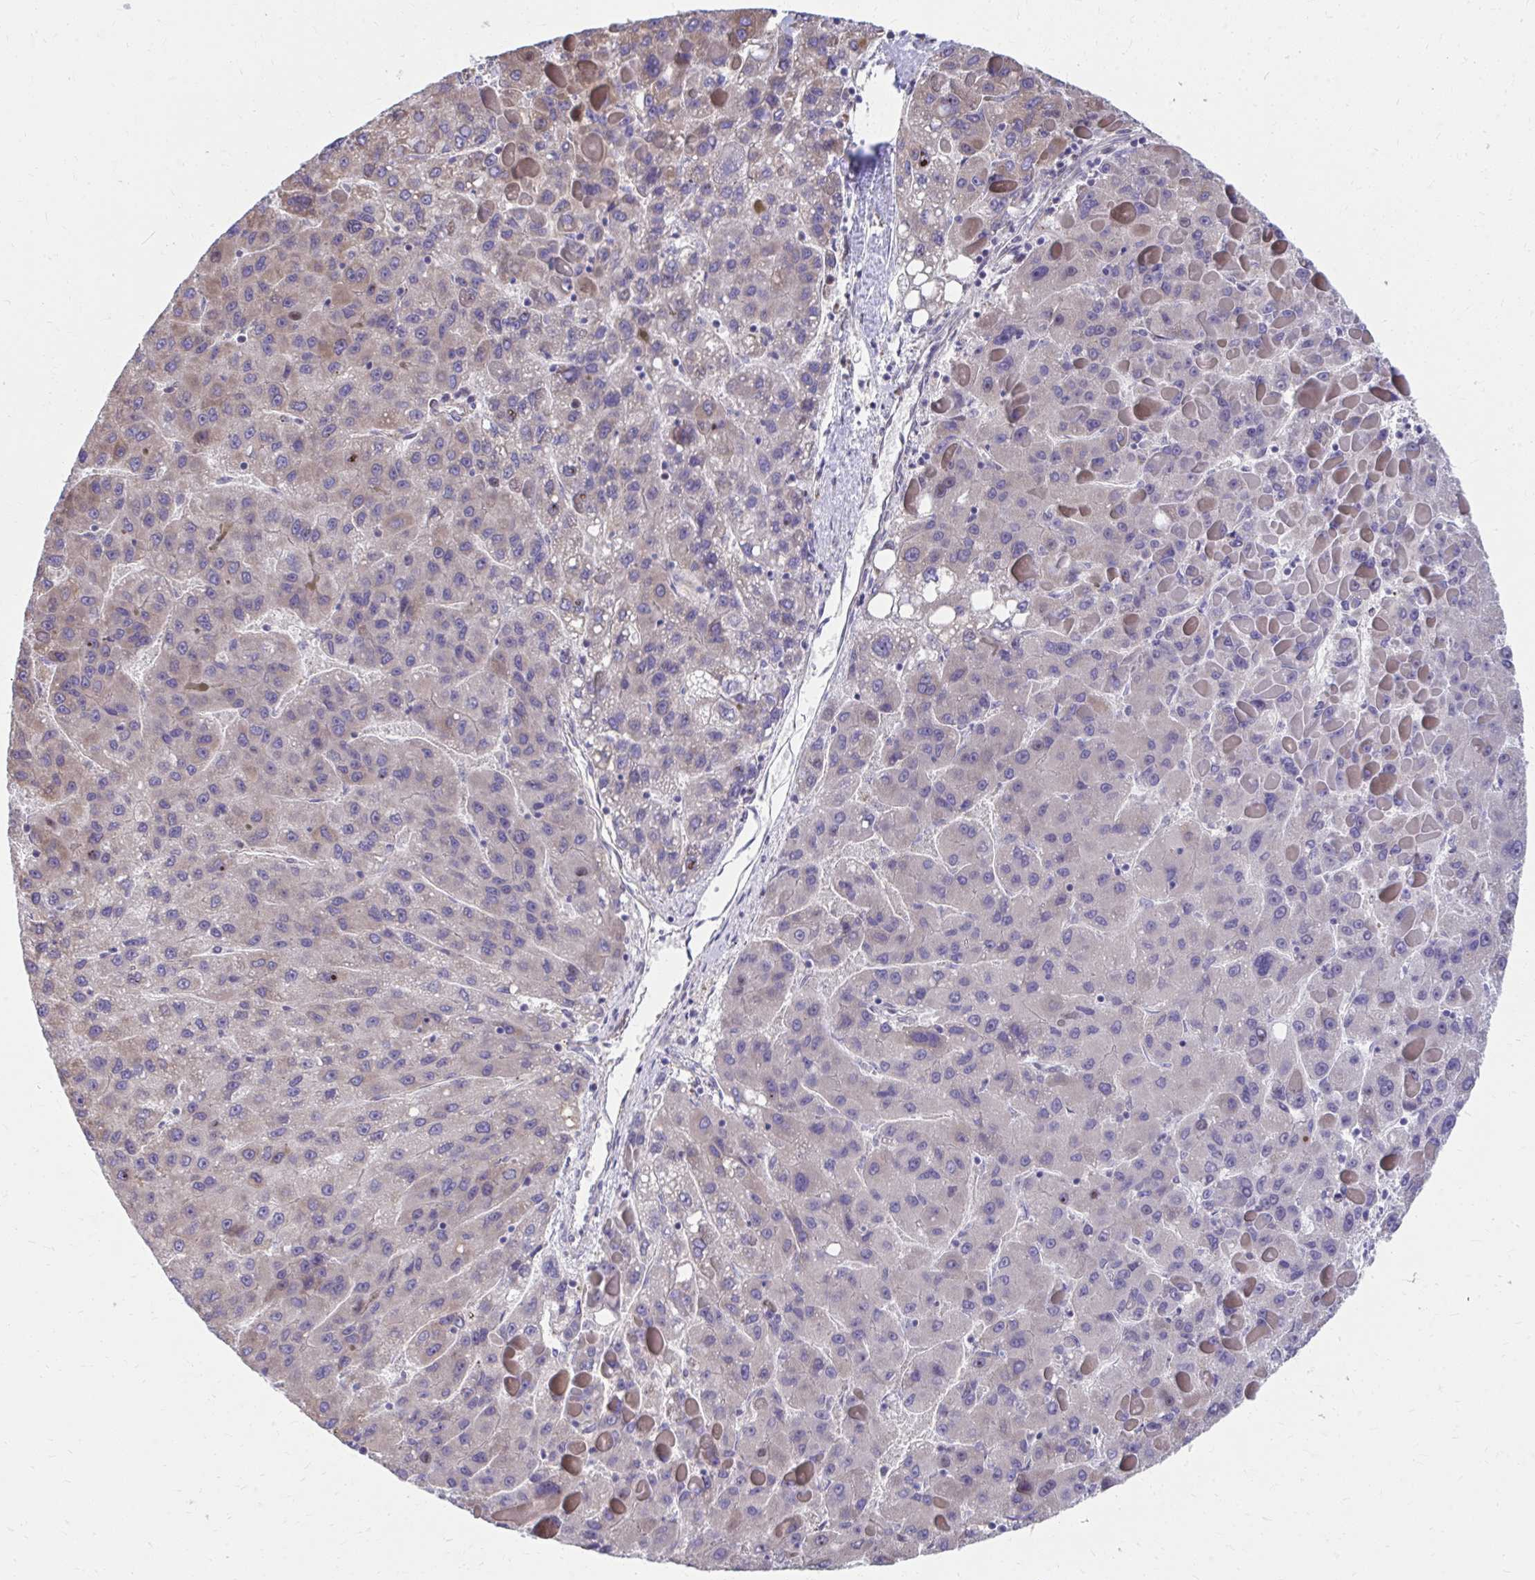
{"staining": {"intensity": "negative", "quantity": "none", "location": "none"}, "tissue": "liver cancer", "cell_type": "Tumor cells", "image_type": "cancer", "snomed": [{"axis": "morphology", "description": "Carcinoma, Hepatocellular, NOS"}, {"axis": "topography", "description": "Liver"}], "caption": "Immunohistochemistry (IHC) micrograph of neoplastic tissue: liver cancer (hepatocellular carcinoma) stained with DAB reveals no significant protein positivity in tumor cells.", "gene": "ZNF778", "patient": {"sex": "female", "age": 82}}